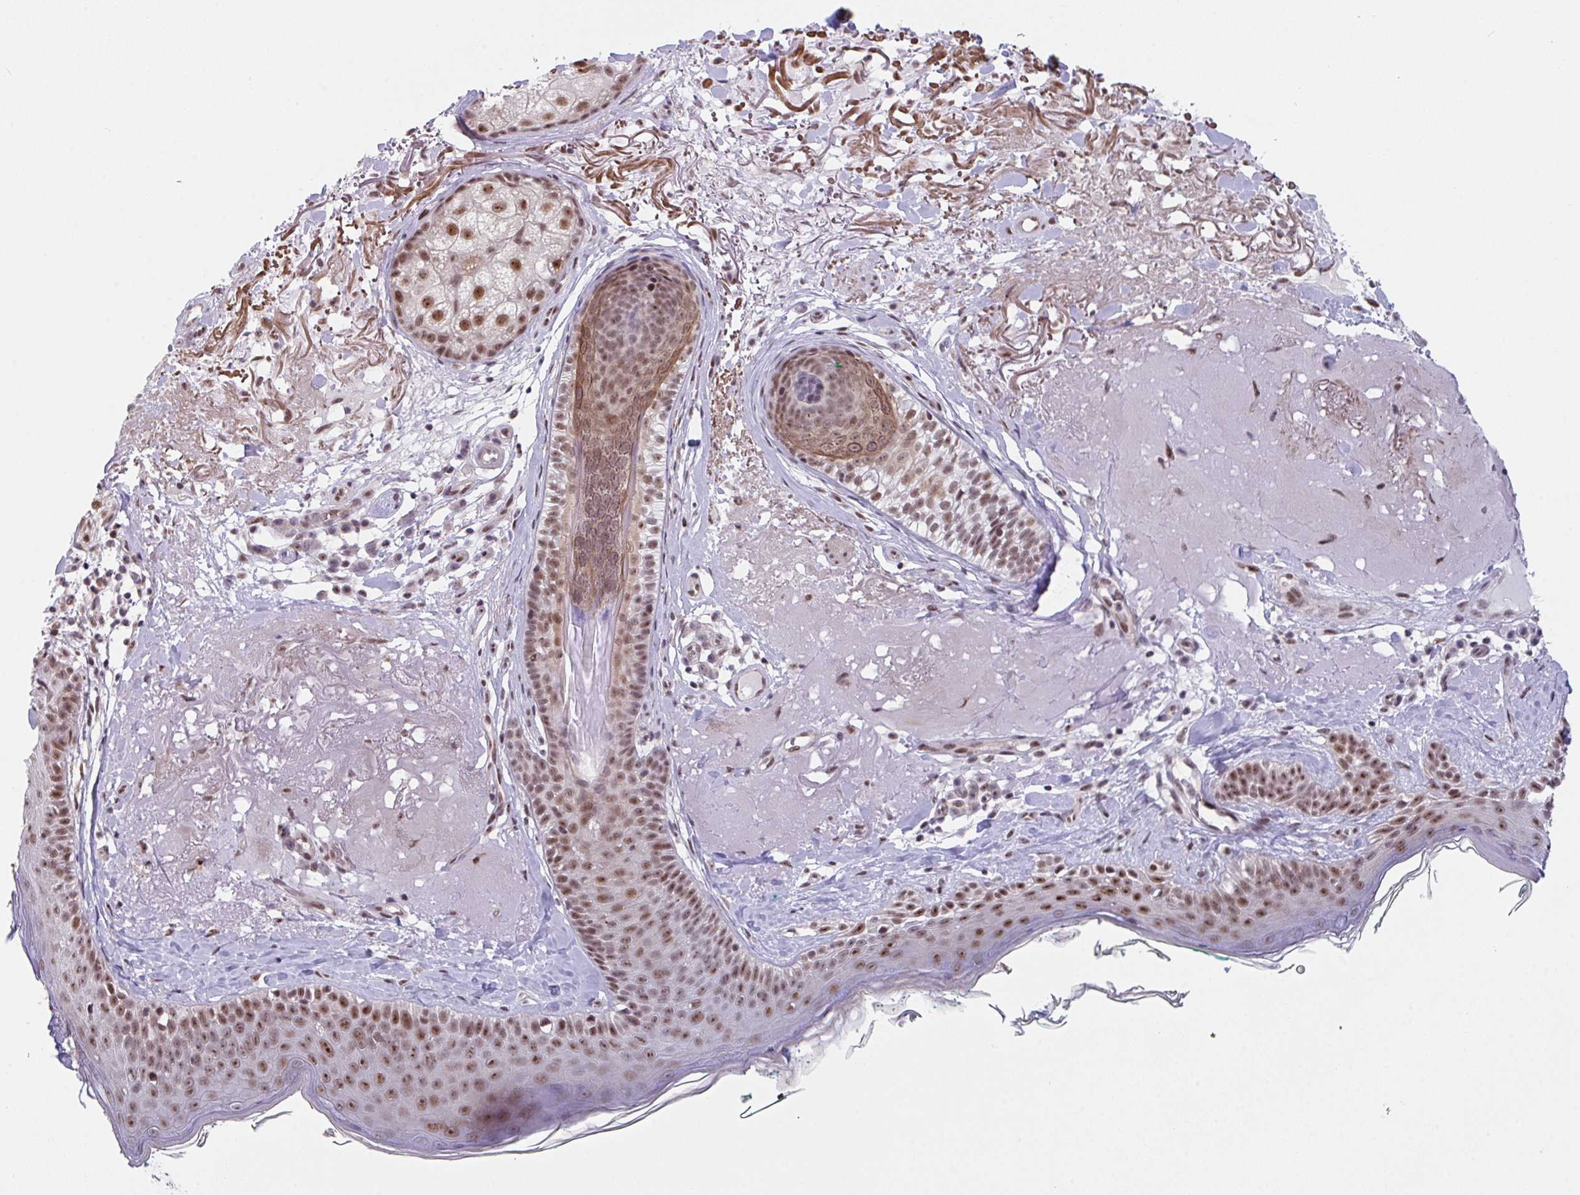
{"staining": {"intensity": "moderate", "quantity": "25%-75%", "location": "nuclear"}, "tissue": "skin", "cell_type": "Fibroblasts", "image_type": "normal", "snomed": [{"axis": "morphology", "description": "Normal tissue, NOS"}, {"axis": "topography", "description": "Skin"}], "caption": "An image of human skin stained for a protein shows moderate nuclear brown staining in fibroblasts.", "gene": "RBM18", "patient": {"sex": "male", "age": 73}}